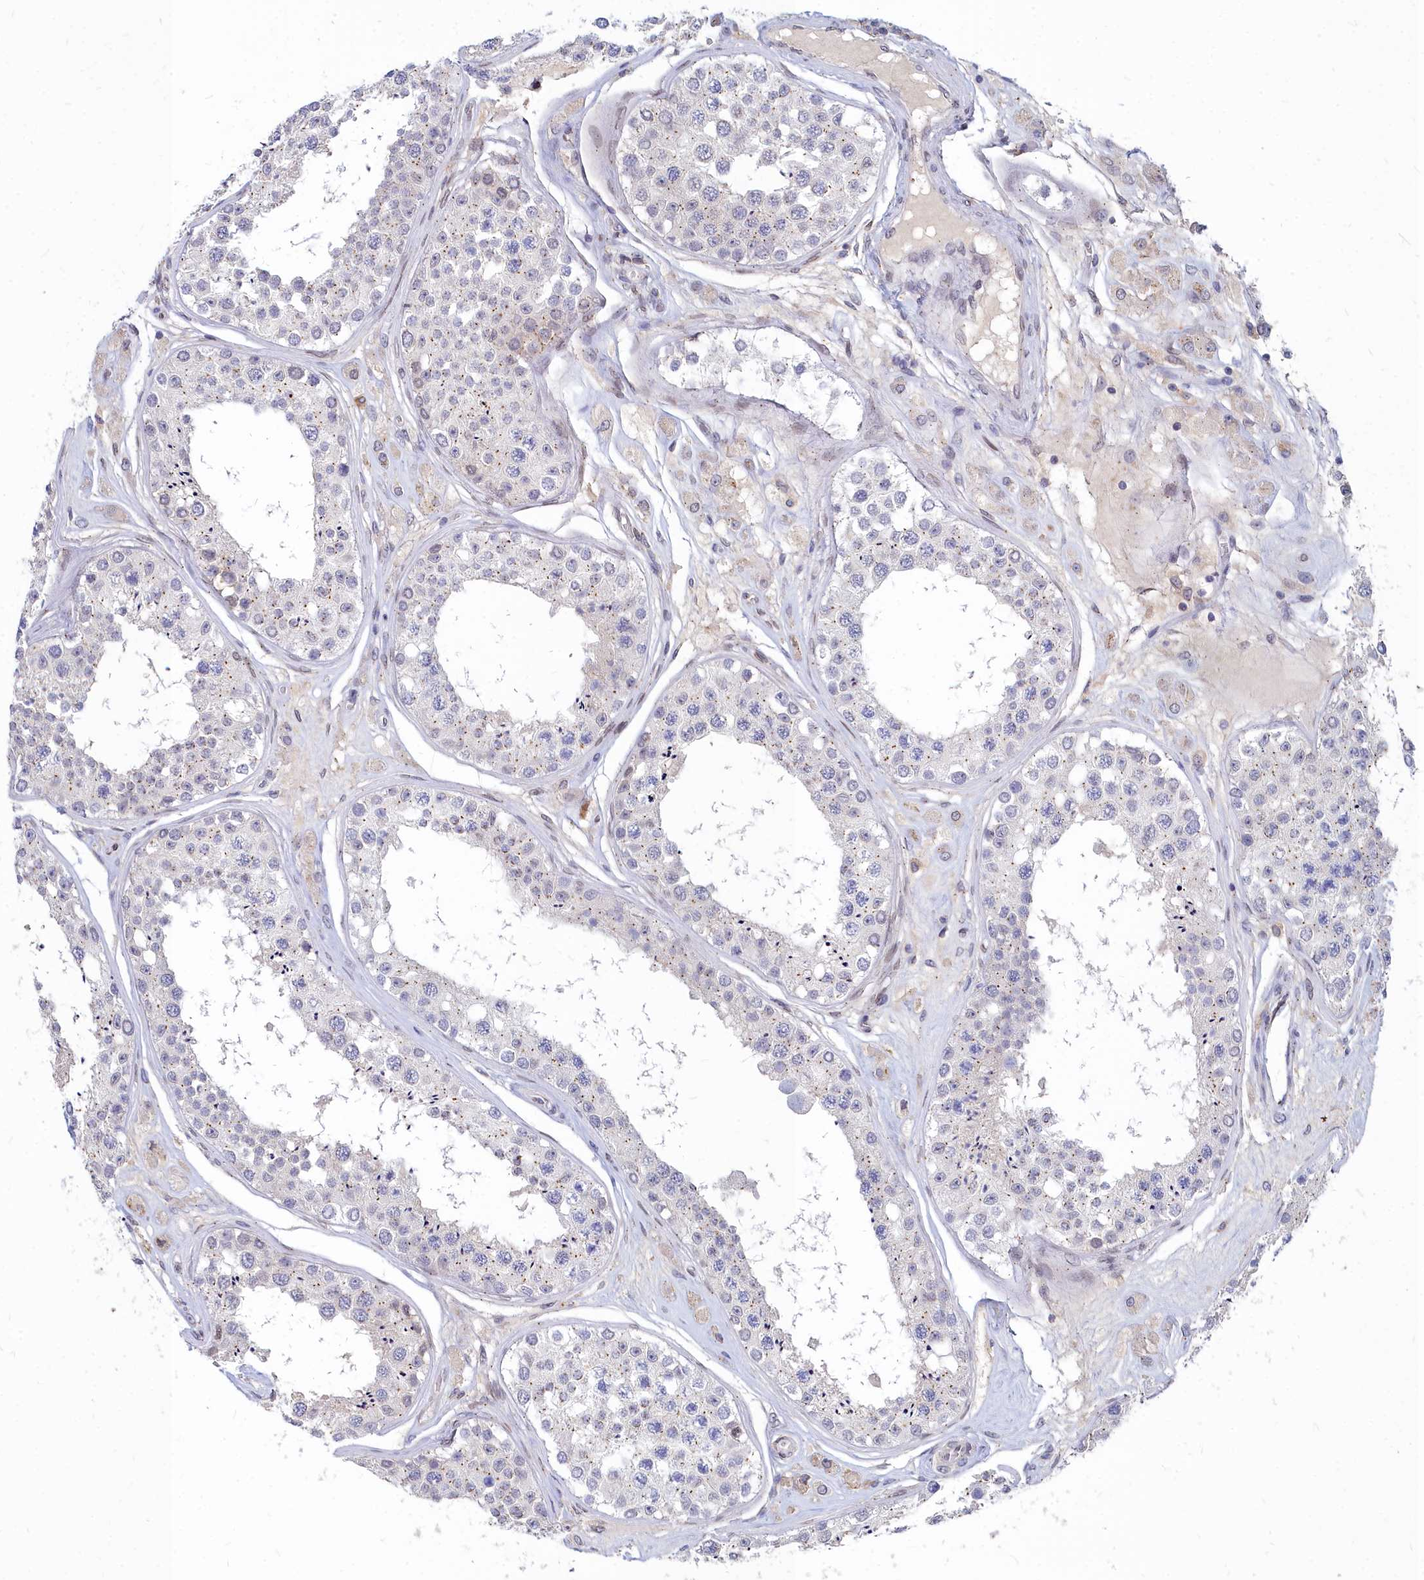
{"staining": {"intensity": "weak", "quantity": "<25%", "location": "cytoplasmic/membranous"}, "tissue": "testis", "cell_type": "Cells in seminiferous ducts", "image_type": "normal", "snomed": [{"axis": "morphology", "description": "Normal tissue, NOS"}, {"axis": "topography", "description": "Testis"}], "caption": "Testis stained for a protein using immunohistochemistry (IHC) displays no staining cells in seminiferous ducts.", "gene": "NOXA1", "patient": {"sex": "male", "age": 25}}